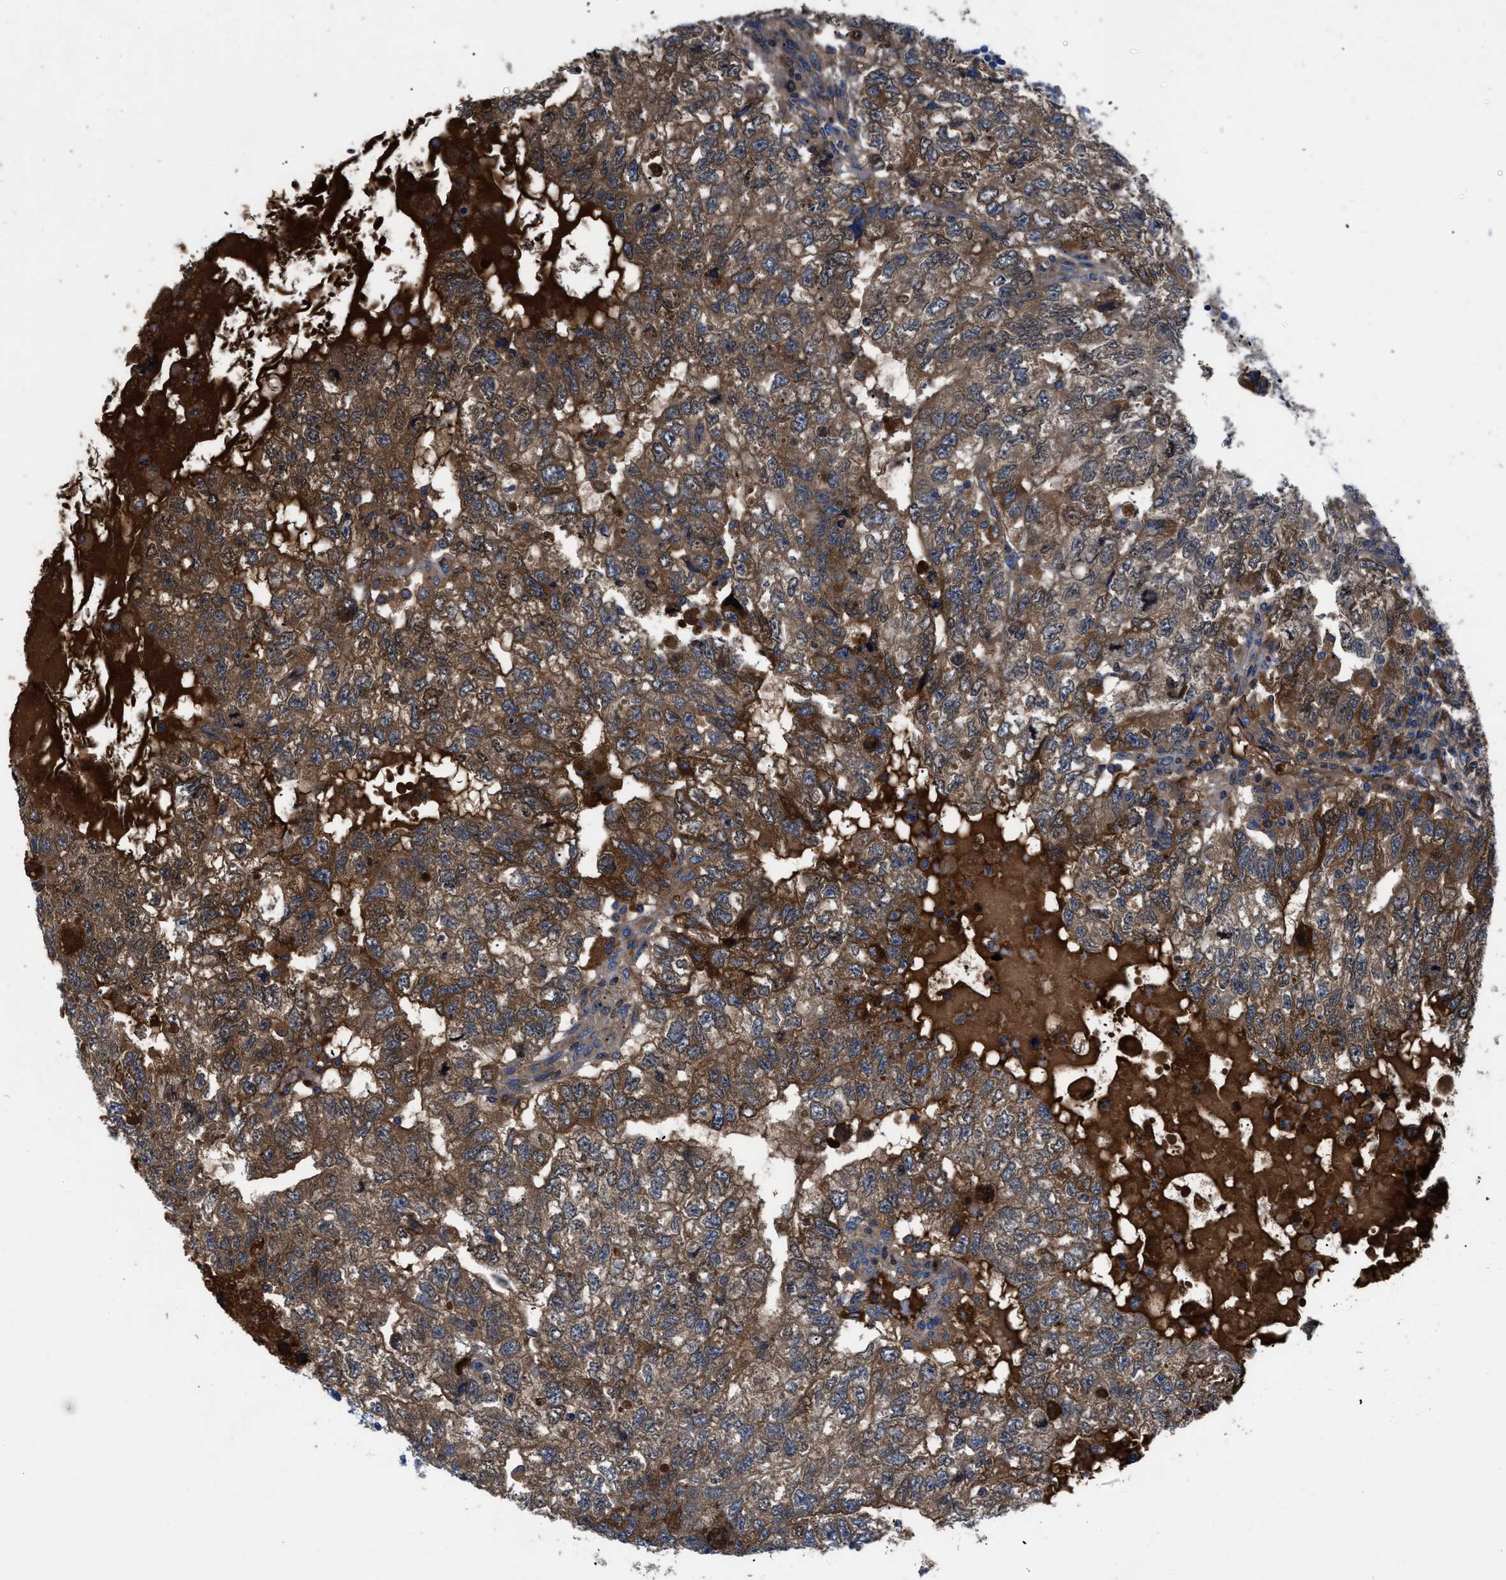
{"staining": {"intensity": "moderate", "quantity": ">75%", "location": "cytoplasmic/membranous"}, "tissue": "testis cancer", "cell_type": "Tumor cells", "image_type": "cancer", "snomed": [{"axis": "morphology", "description": "Carcinoma, Embryonal, NOS"}, {"axis": "topography", "description": "Testis"}], "caption": "Embryonal carcinoma (testis) tissue displays moderate cytoplasmic/membranous positivity in approximately >75% of tumor cells", "gene": "SERPINA6", "patient": {"sex": "male", "age": 36}}